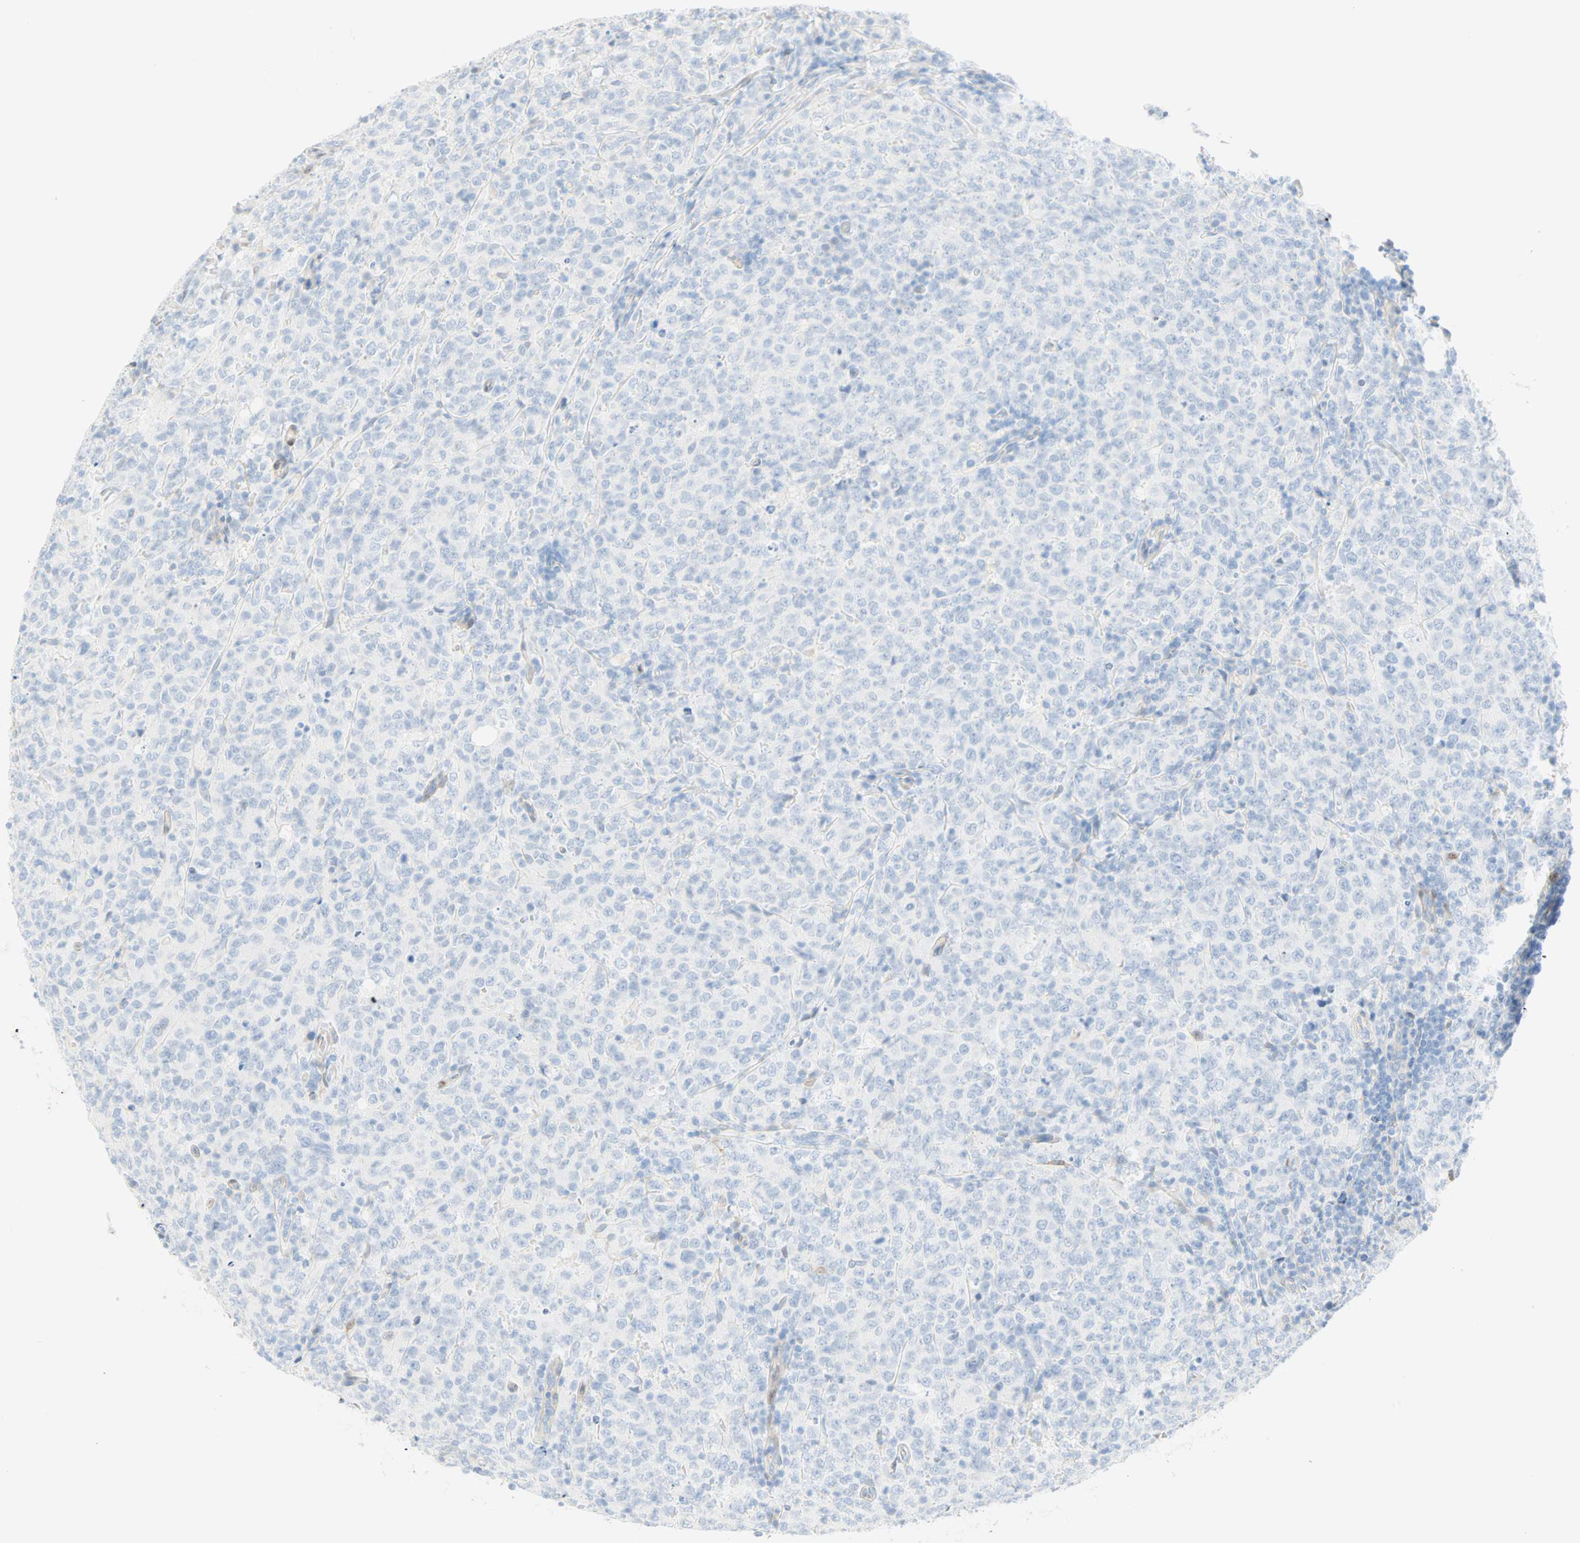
{"staining": {"intensity": "negative", "quantity": "none", "location": "none"}, "tissue": "lymphoma", "cell_type": "Tumor cells", "image_type": "cancer", "snomed": [{"axis": "morphology", "description": "Malignant lymphoma, non-Hodgkin's type, High grade"}, {"axis": "topography", "description": "Tonsil"}], "caption": "High magnification brightfield microscopy of lymphoma stained with DAB (3,3'-diaminobenzidine) (brown) and counterstained with hematoxylin (blue): tumor cells show no significant staining. The staining was performed using DAB (3,3'-diaminobenzidine) to visualize the protein expression in brown, while the nuclei were stained in blue with hematoxylin (Magnification: 20x).", "gene": "SELENBP1", "patient": {"sex": "female", "age": 36}}